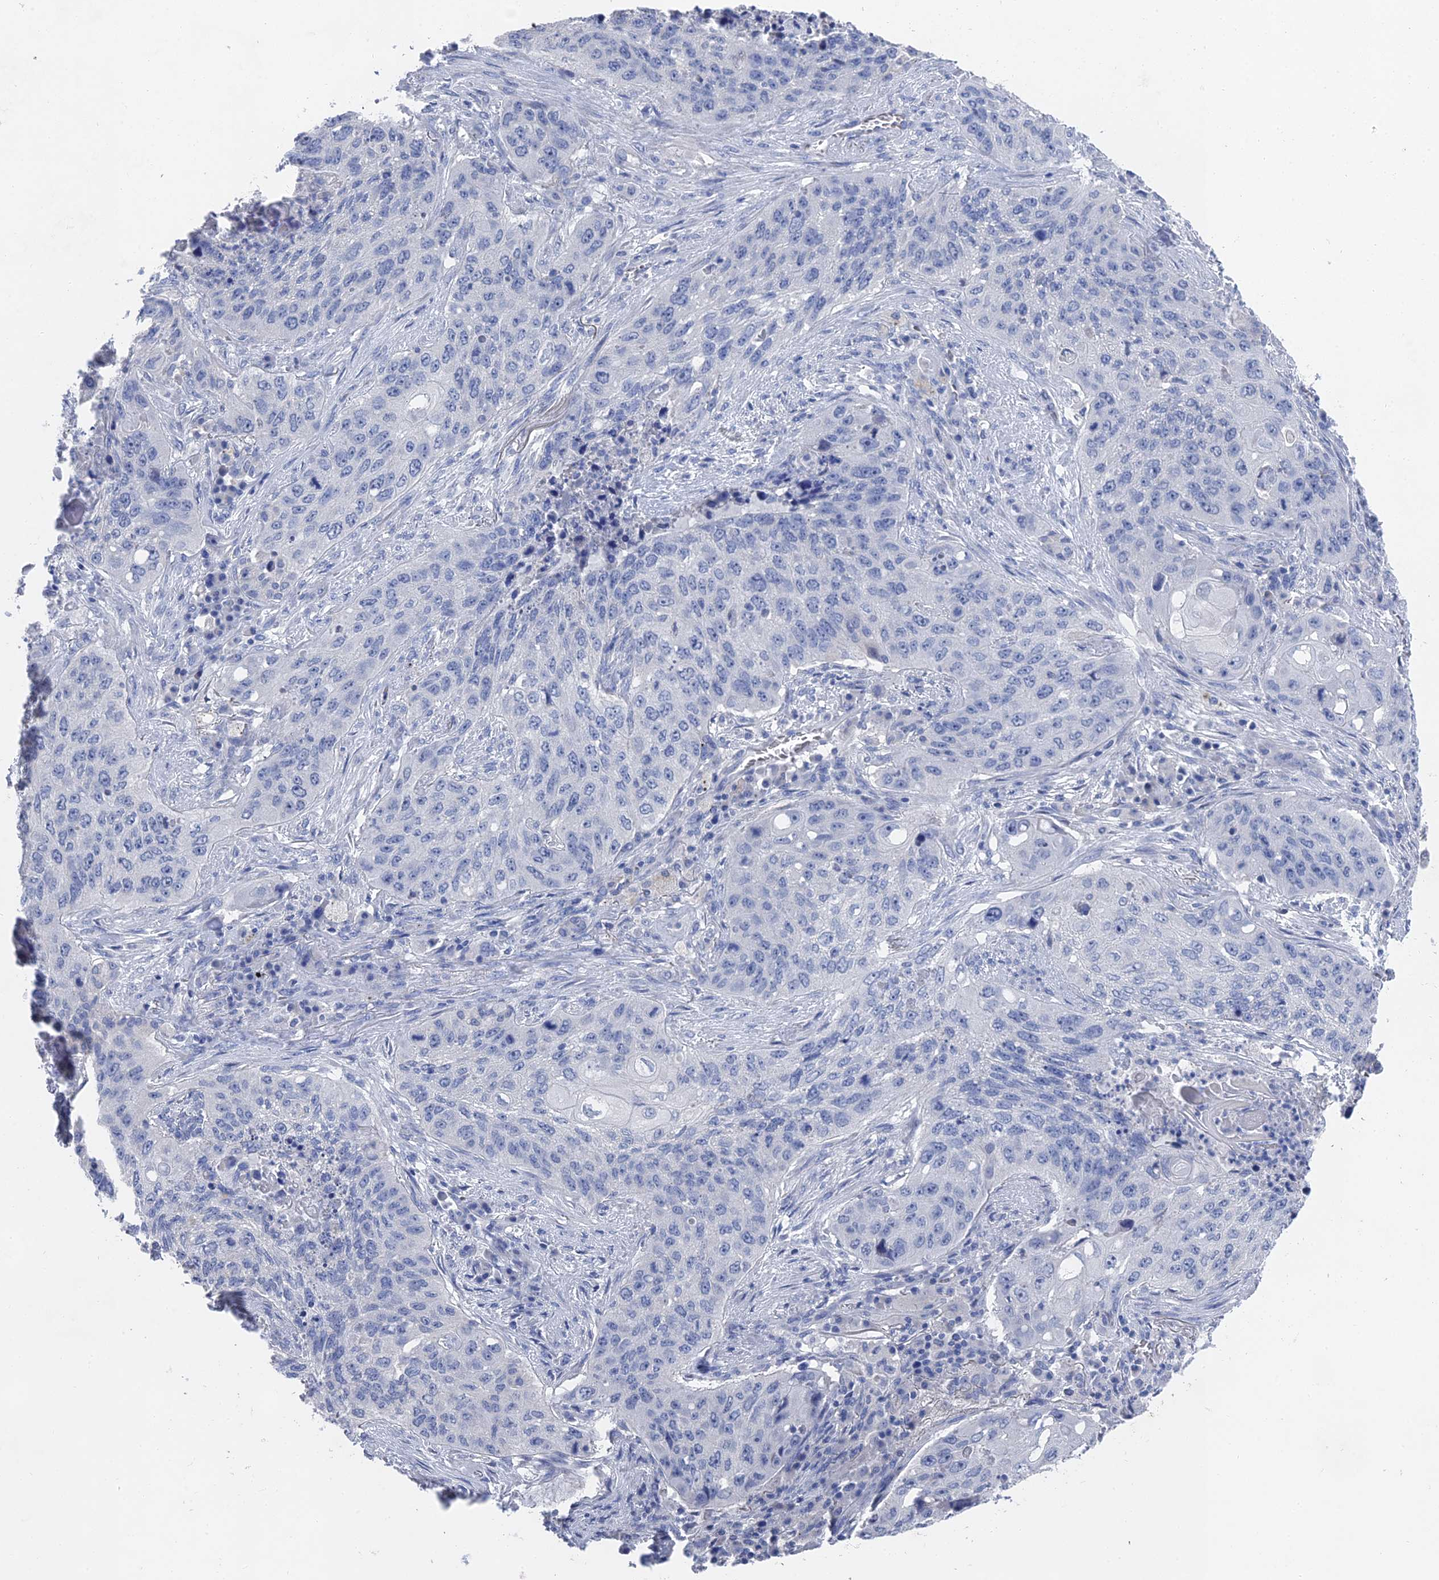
{"staining": {"intensity": "negative", "quantity": "none", "location": "none"}, "tissue": "lung cancer", "cell_type": "Tumor cells", "image_type": "cancer", "snomed": [{"axis": "morphology", "description": "Squamous cell carcinoma, NOS"}, {"axis": "topography", "description": "Lung"}], "caption": "Protein analysis of lung squamous cell carcinoma demonstrates no significant positivity in tumor cells.", "gene": "GFAP", "patient": {"sex": "female", "age": 63}}